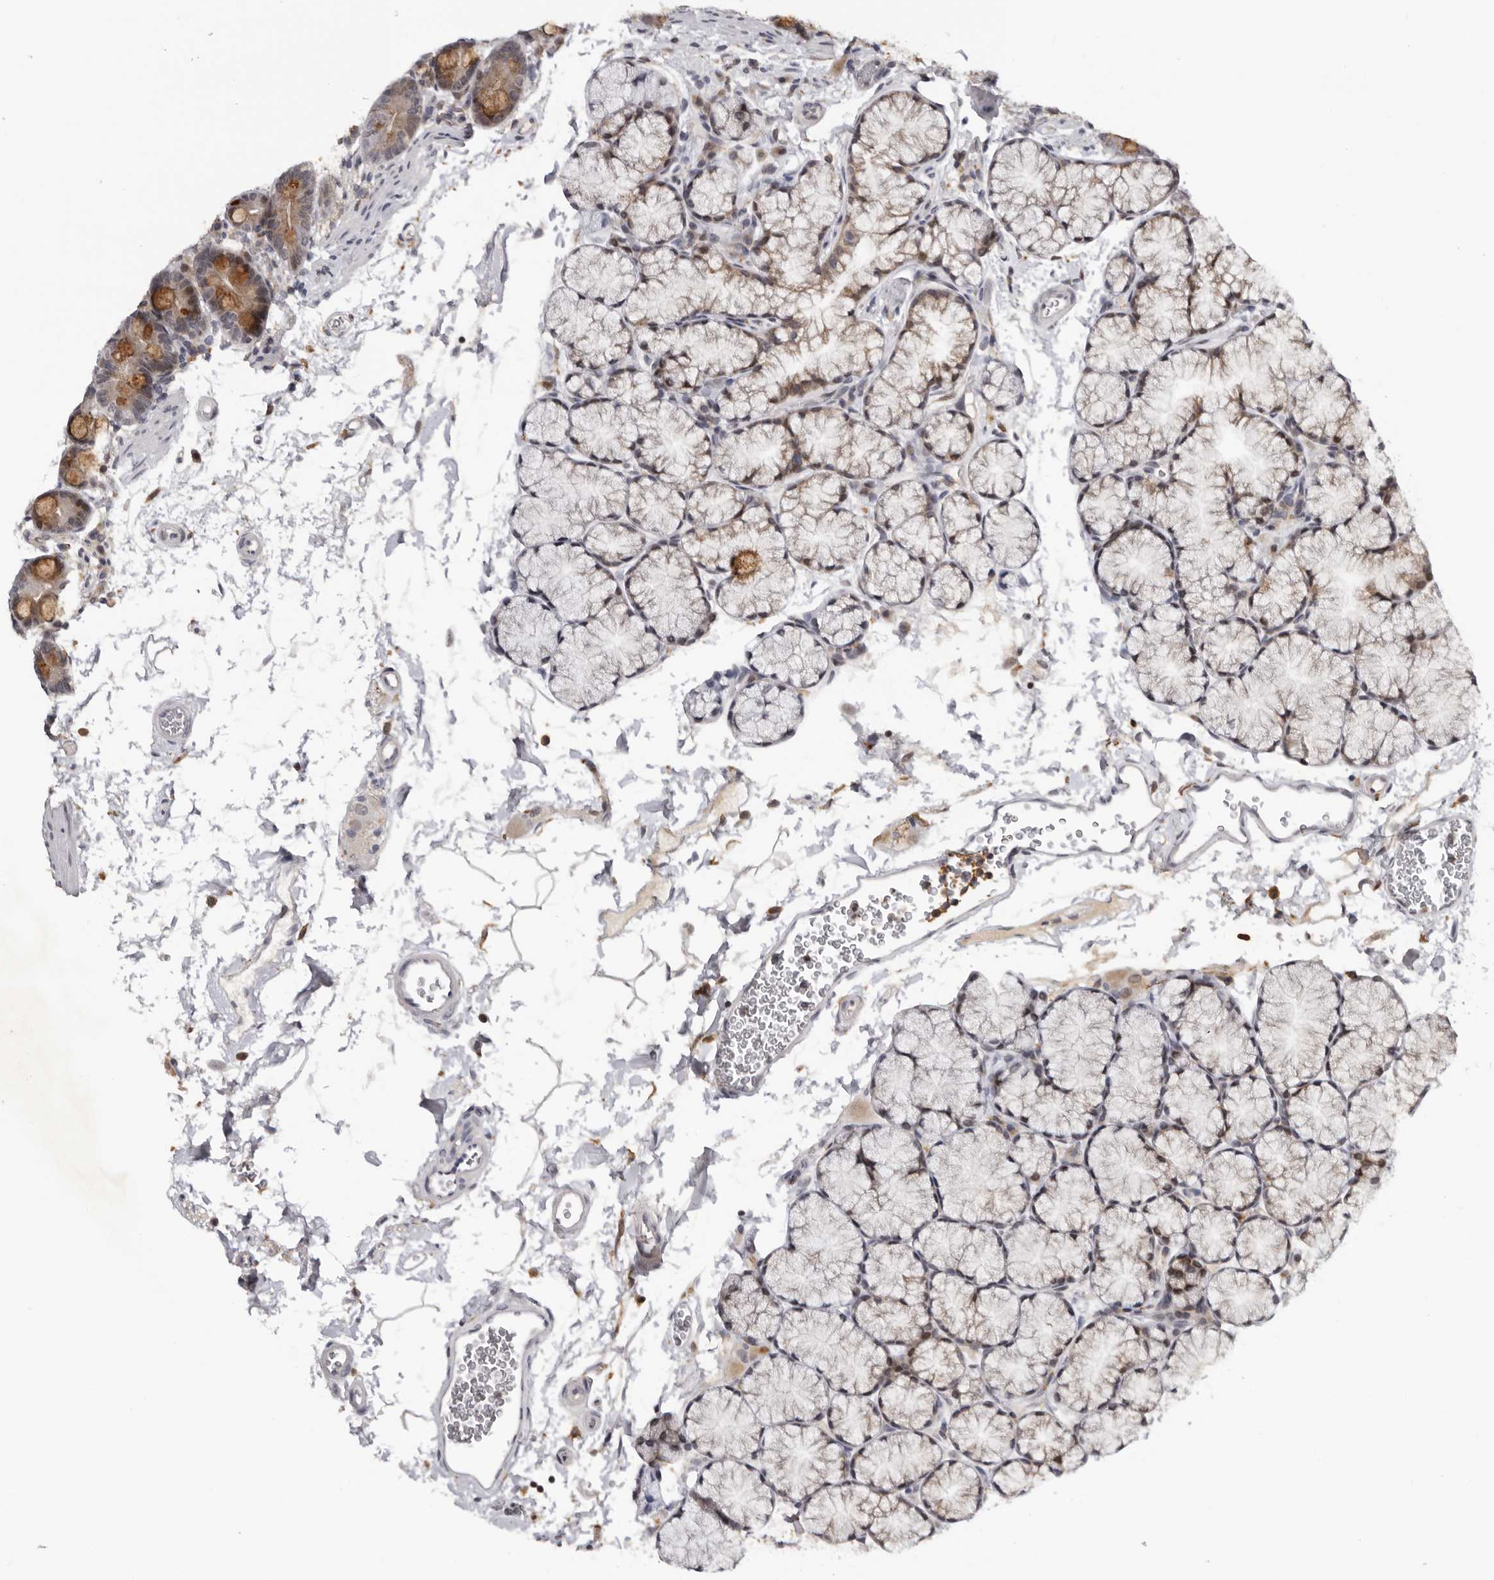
{"staining": {"intensity": "moderate", "quantity": "<25%", "location": "cytoplasmic/membranous"}, "tissue": "duodenum", "cell_type": "Glandular cells", "image_type": "normal", "snomed": [{"axis": "morphology", "description": "Normal tissue, NOS"}, {"axis": "topography", "description": "Duodenum"}], "caption": "Protein analysis of normal duodenum exhibits moderate cytoplasmic/membranous expression in about <25% of glandular cells.", "gene": "KIF2B", "patient": {"sex": "male", "age": 35}}